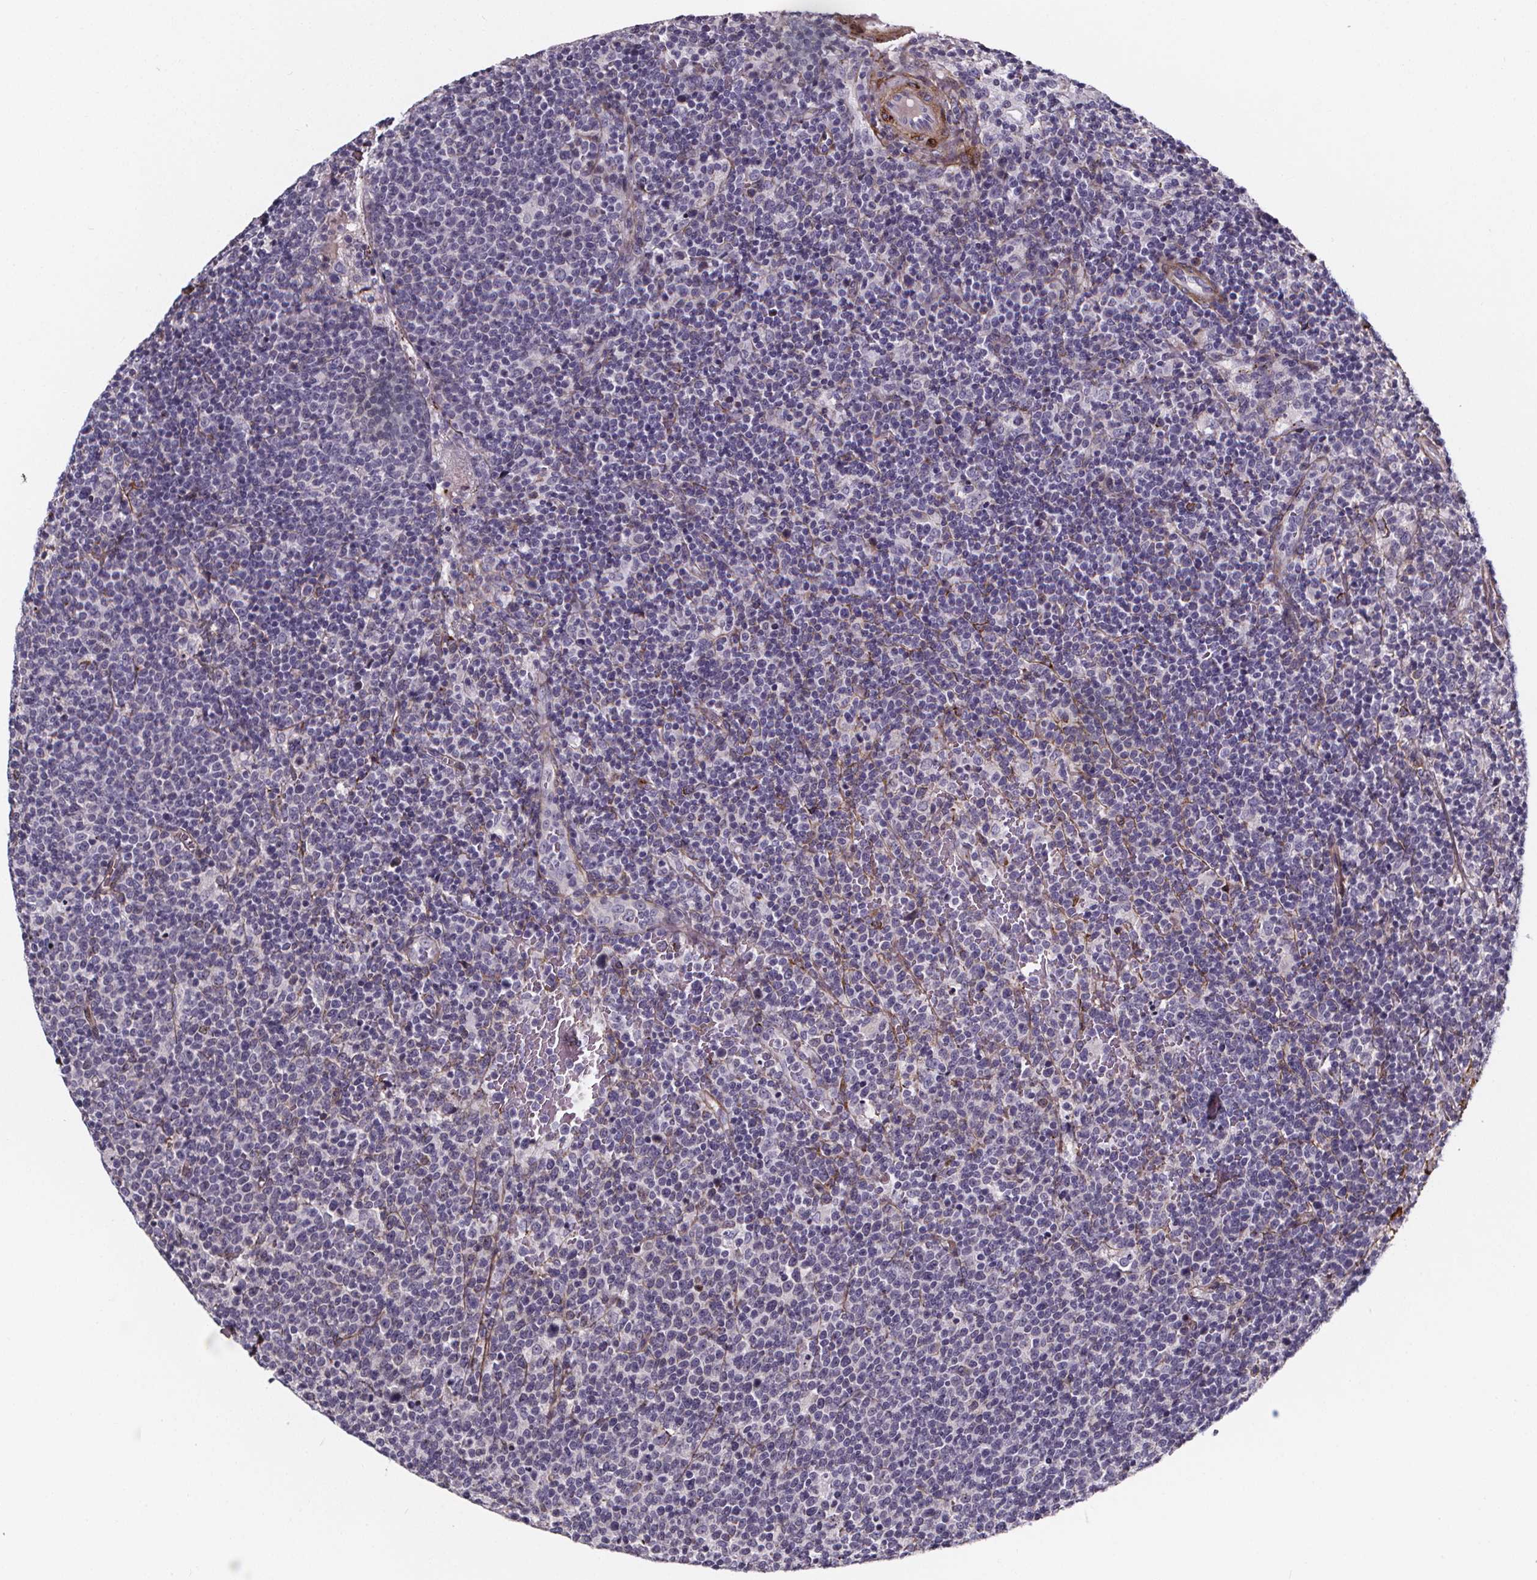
{"staining": {"intensity": "negative", "quantity": "none", "location": "none"}, "tissue": "lymphoma", "cell_type": "Tumor cells", "image_type": "cancer", "snomed": [{"axis": "morphology", "description": "Malignant lymphoma, non-Hodgkin's type, High grade"}, {"axis": "topography", "description": "Lymph node"}], "caption": "Immunohistochemistry image of neoplastic tissue: human high-grade malignant lymphoma, non-Hodgkin's type stained with DAB displays no significant protein staining in tumor cells. (Stains: DAB (3,3'-diaminobenzidine) immunohistochemistry with hematoxylin counter stain, Microscopy: brightfield microscopy at high magnification).", "gene": "AEBP1", "patient": {"sex": "male", "age": 61}}